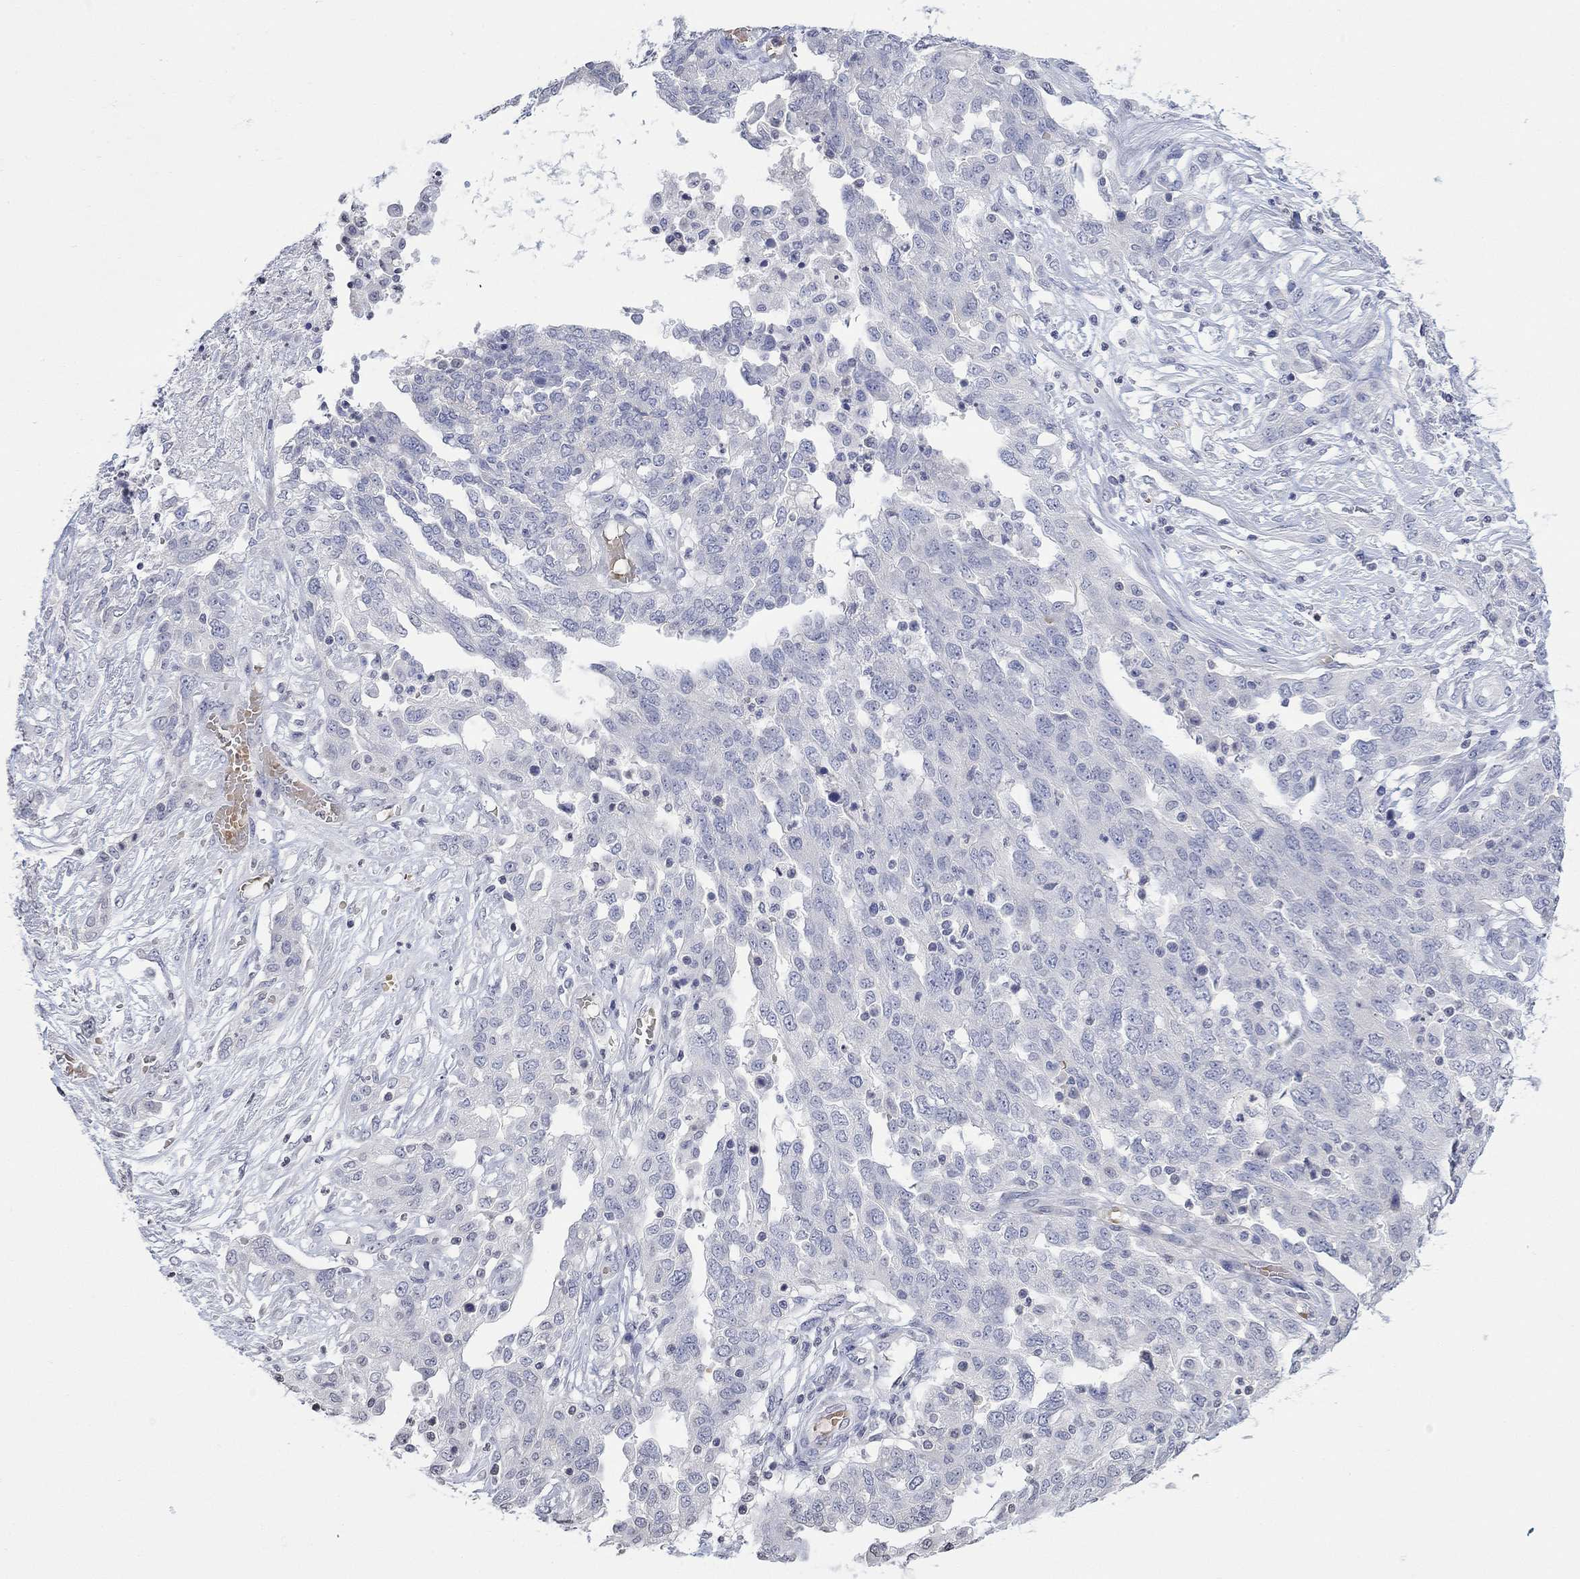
{"staining": {"intensity": "negative", "quantity": "none", "location": "none"}, "tissue": "ovarian cancer", "cell_type": "Tumor cells", "image_type": "cancer", "snomed": [{"axis": "morphology", "description": "Cystadenocarcinoma, serous, NOS"}, {"axis": "topography", "description": "Ovary"}], "caption": "The image reveals no significant positivity in tumor cells of serous cystadenocarcinoma (ovarian). (Stains: DAB IHC with hematoxylin counter stain, Microscopy: brightfield microscopy at high magnification).", "gene": "TMEM255A", "patient": {"sex": "female", "age": 67}}